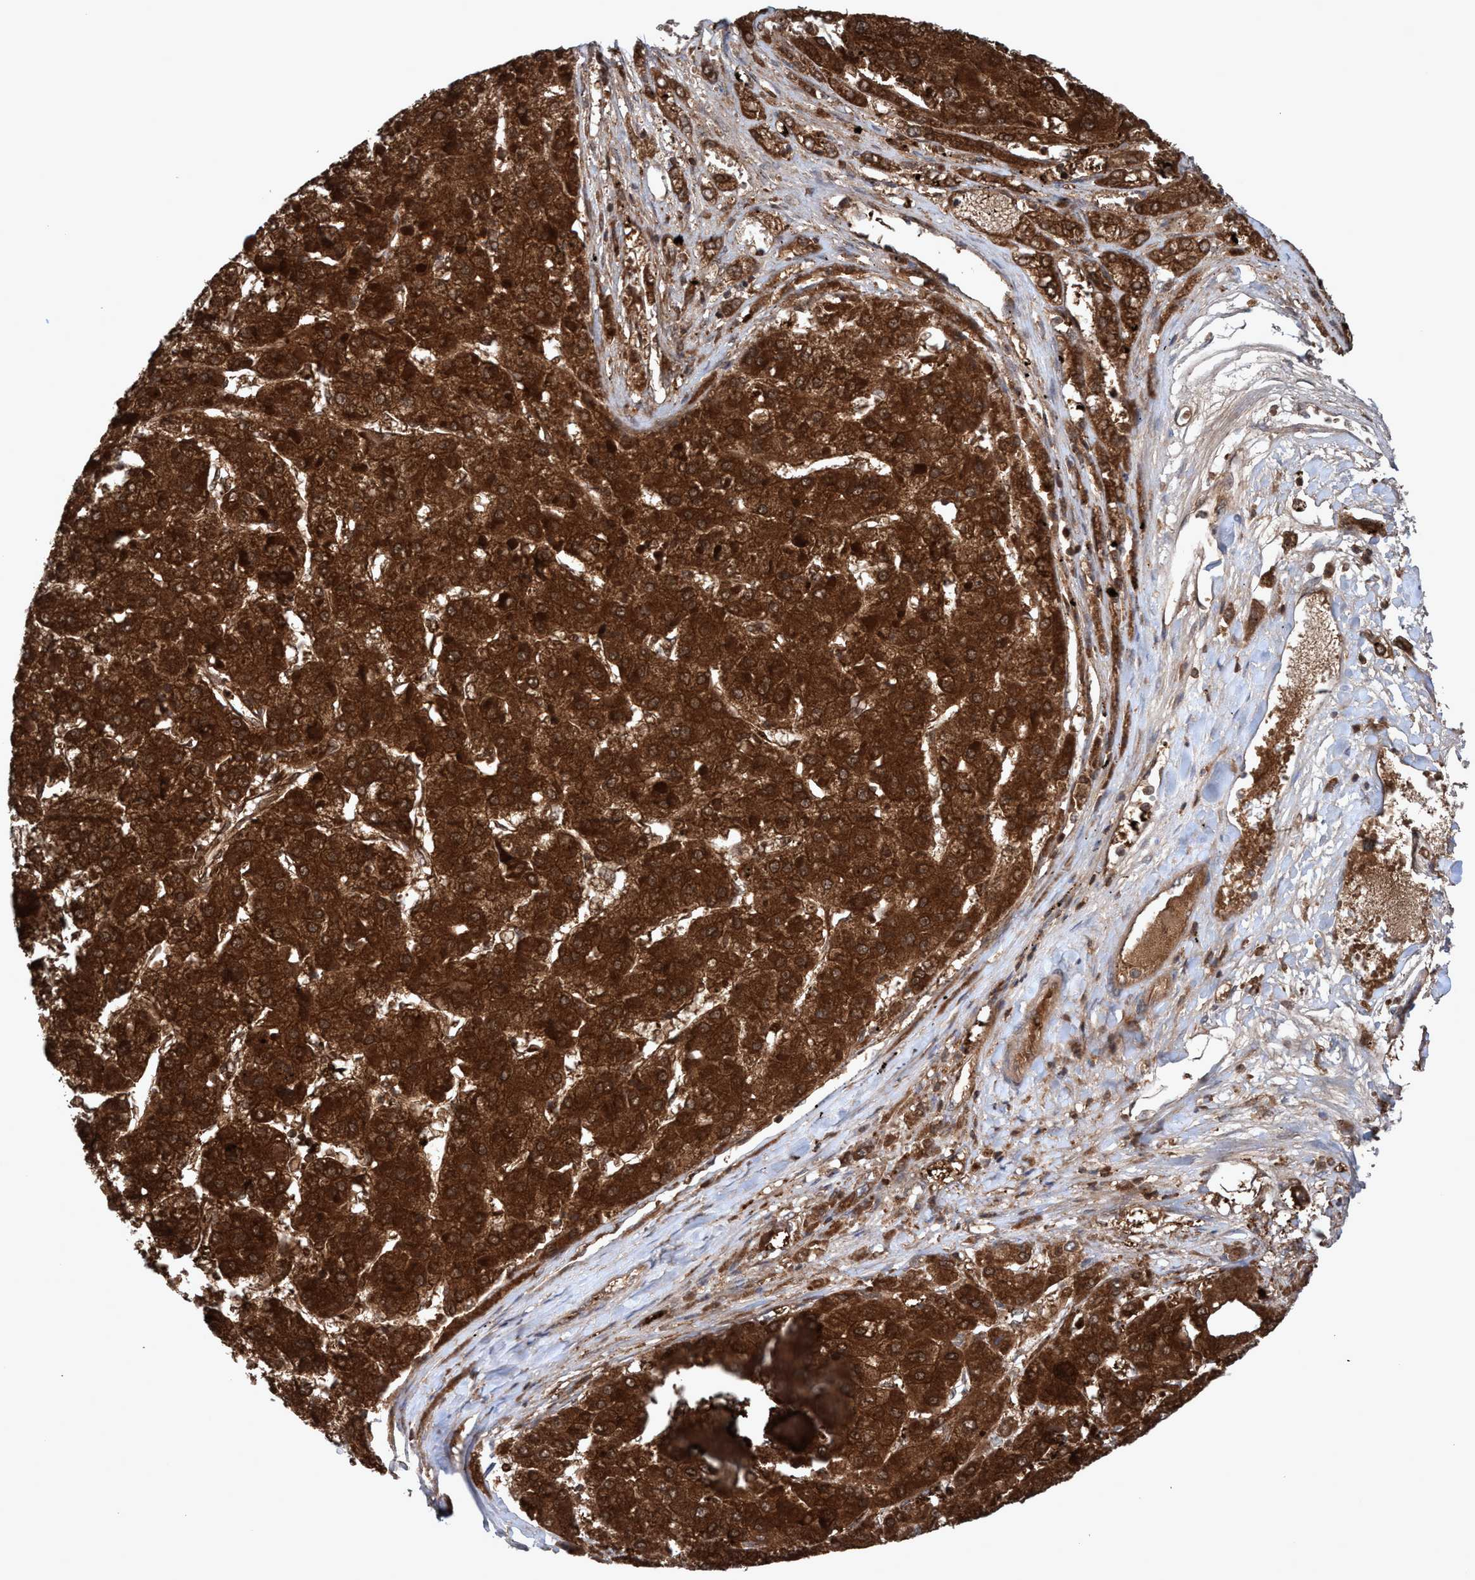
{"staining": {"intensity": "strong", "quantity": ">75%", "location": "cytoplasmic/membranous"}, "tissue": "liver cancer", "cell_type": "Tumor cells", "image_type": "cancer", "snomed": [{"axis": "morphology", "description": "Carcinoma, Hepatocellular, NOS"}, {"axis": "topography", "description": "Liver"}], "caption": "Hepatocellular carcinoma (liver) was stained to show a protein in brown. There is high levels of strong cytoplasmic/membranous staining in about >75% of tumor cells. (brown staining indicates protein expression, while blue staining denotes nuclei).", "gene": "GLOD4", "patient": {"sex": "female", "age": 73}}